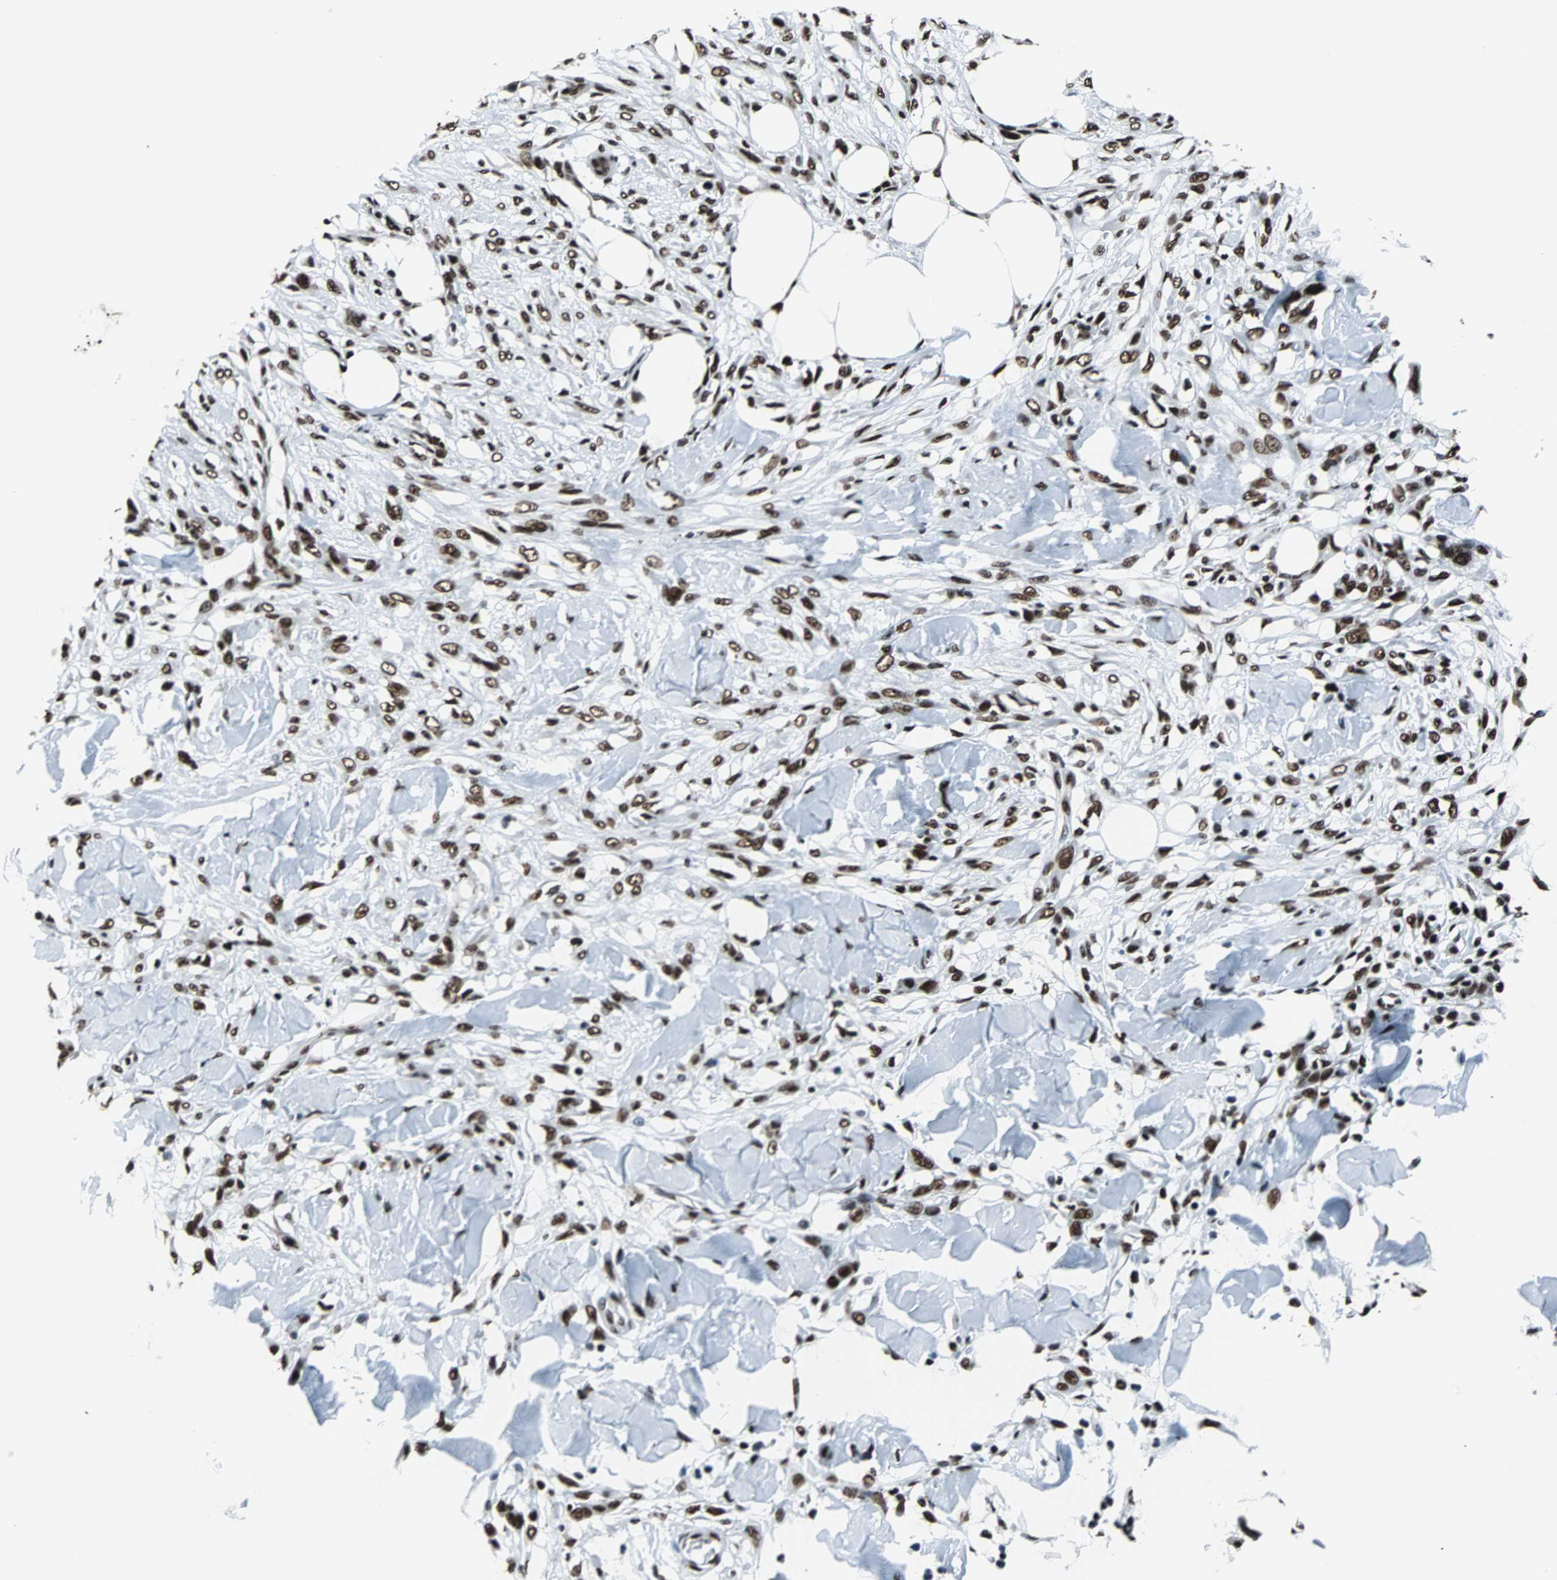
{"staining": {"intensity": "strong", "quantity": ">75%", "location": "nuclear"}, "tissue": "skin cancer", "cell_type": "Tumor cells", "image_type": "cancer", "snomed": [{"axis": "morphology", "description": "Normal tissue, NOS"}, {"axis": "morphology", "description": "Squamous cell carcinoma, NOS"}, {"axis": "topography", "description": "Skin"}], "caption": "Protein analysis of skin squamous cell carcinoma tissue demonstrates strong nuclear positivity in about >75% of tumor cells. (DAB (3,3'-diaminobenzidine) = brown stain, brightfield microscopy at high magnification).", "gene": "FUBP1", "patient": {"sex": "female", "age": 59}}